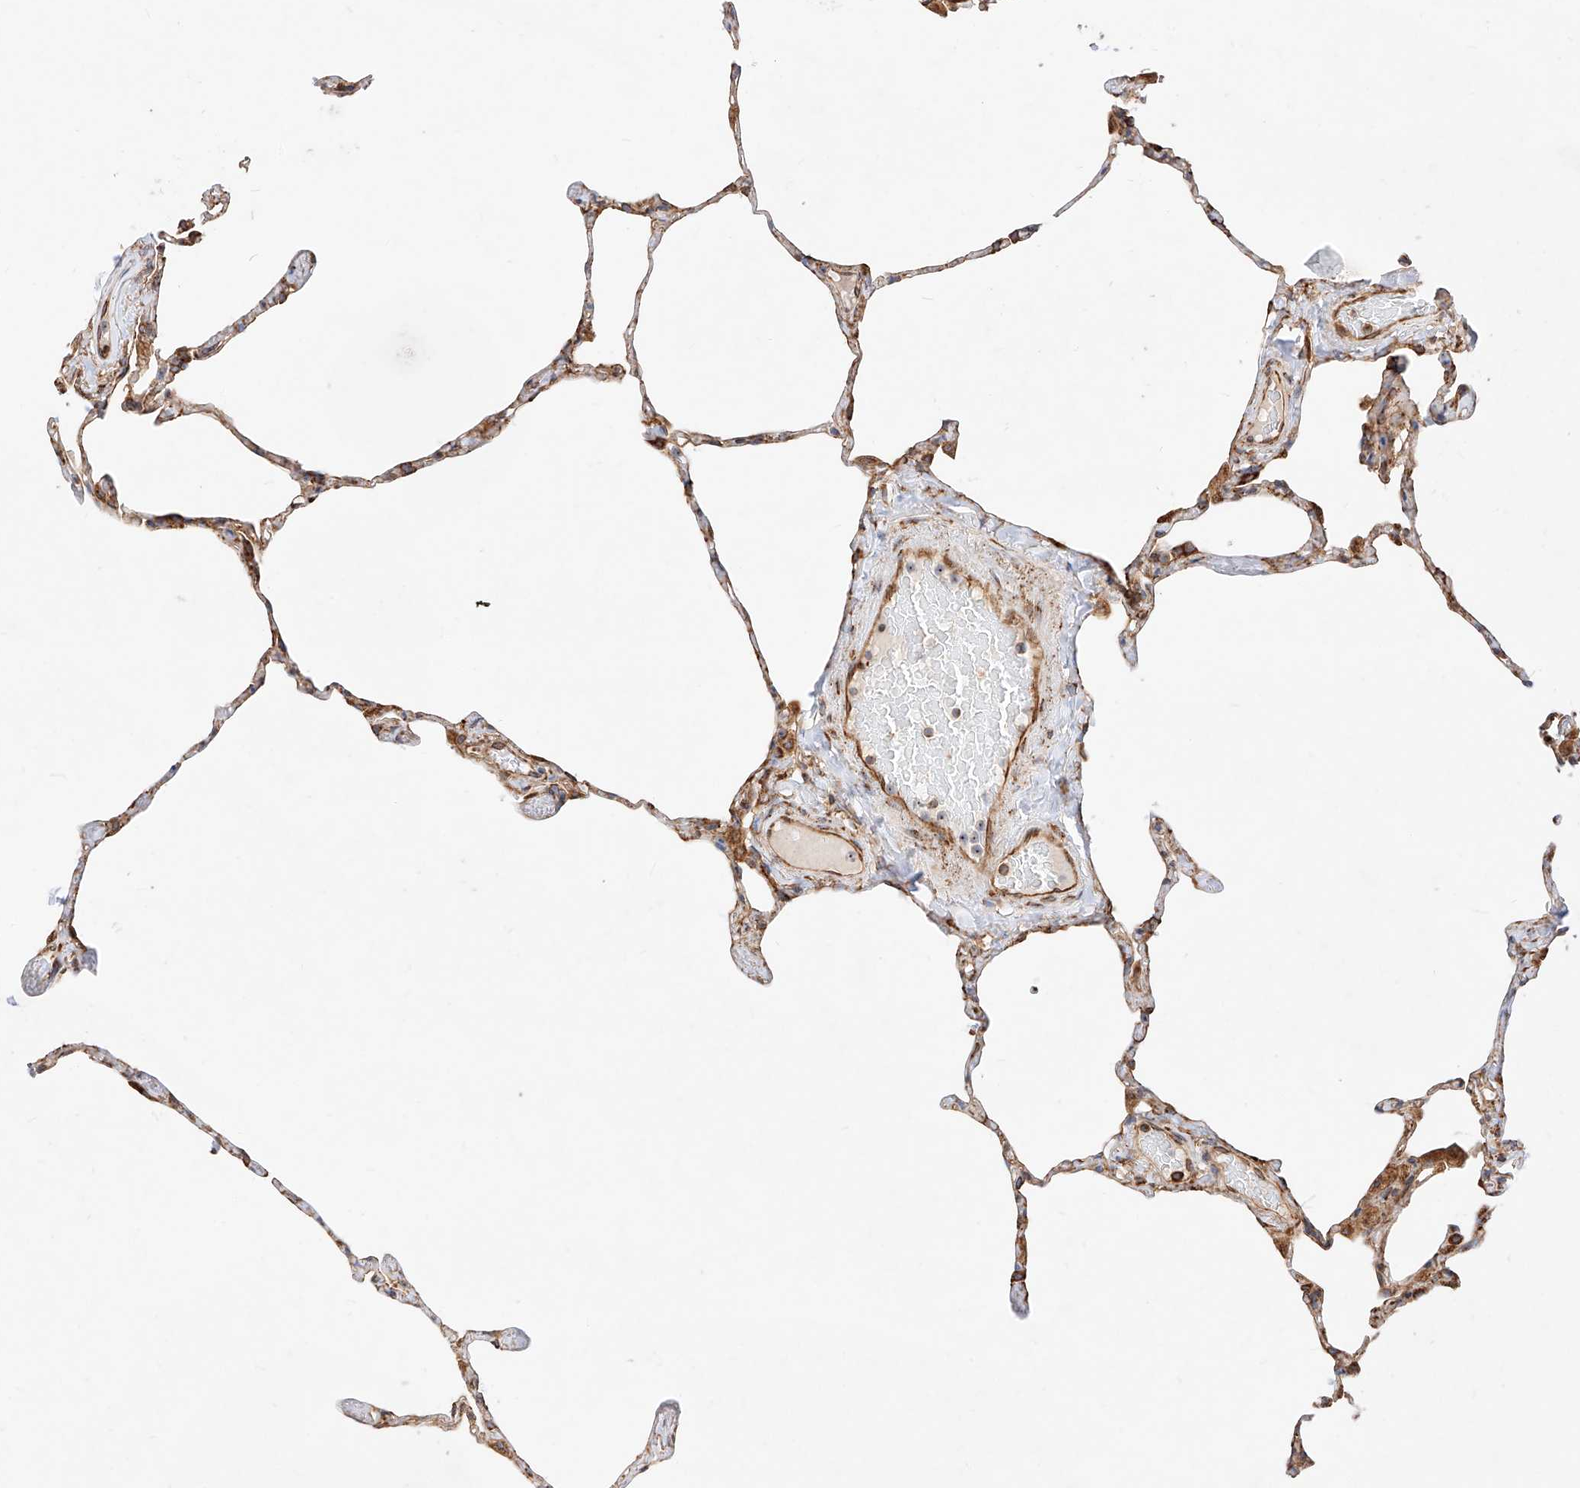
{"staining": {"intensity": "moderate", "quantity": ">75%", "location": "cytoplasmic/membranous"}, "tissue": "lung", "cell_type": "Alveolar cells", "image_type": "normal", "snomed": [{"axis": "morphology", "description": "Normal tissue, NOS"}, {"axis": "topography", "description": "Lung"}], "caption": "Lung stained with a brown dye exhibits moderate cytoplasmic/membranous positive positivity in approximately >75% of alveolar cells.", "gene": "CSGALNACT2", "patient": {"sex": "male", "age": 65}}